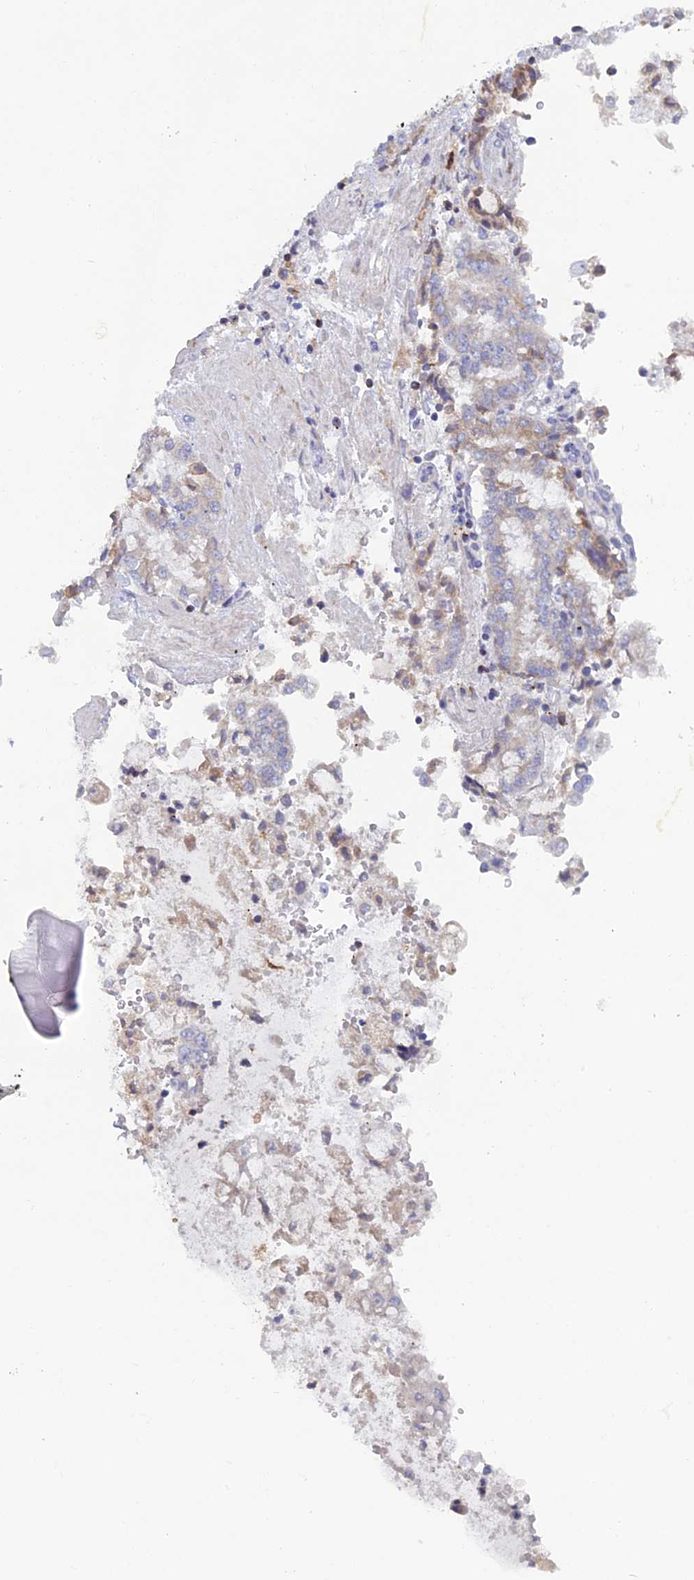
{"staining": {"intensity": "weak", "quantity": "<25%", "location": "cytoplasmic/membranous"}, "tissue": "stomach cancer", "cell_type": "Tumor cells", "image_type": "cancer", "snomed": [{"axis": "morphology", "description": "Adenocarcinoma, NOS"}, {"axis": "topography", "description": "Stomach"}], "caption": "Immunohistochemical staining of human adenocarcinoma (stomach) demonstrates no significant expression in tumor cells.", "gene": "ABI3BP", "patient": {"sex": "male", "age": 76}}